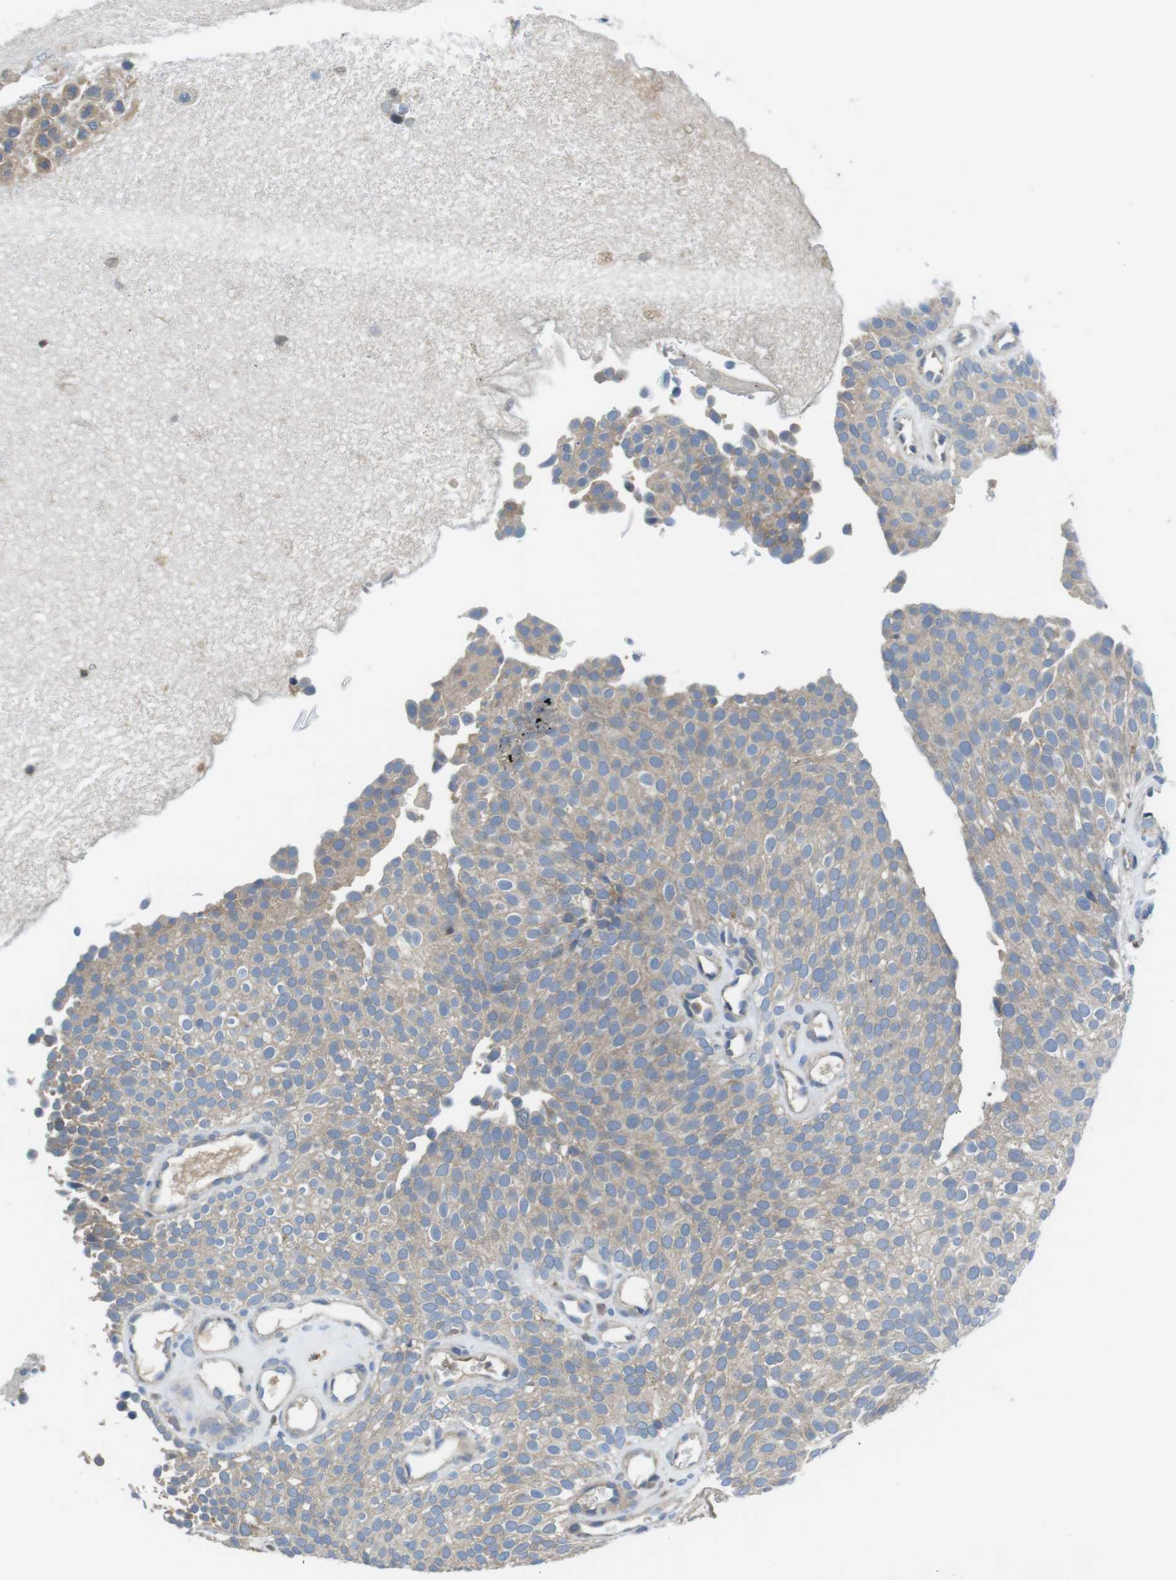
{"staining": {"intensity": "weak", "quantity": ">75%", "location": "cytoplasmic/membranous"}, "tissue": "urothelial cancer", "cell_type": "Tumor cells", "image_type": "cancer", "snomed": [{"axis": "morphology", "description": "Urothelial carcinoma, Low grade"}, {"axis": "topography", "description": "Urinary bladder"}], "caption": "The micrograph exhibits staining of urothelial carcinoma (low-grade), revealing weak cytoplasmic/membranous protein expression (brown color) within tumor cells.", "gene": "PIK3CD", "patient": {"sex": "male", "age": 78}}